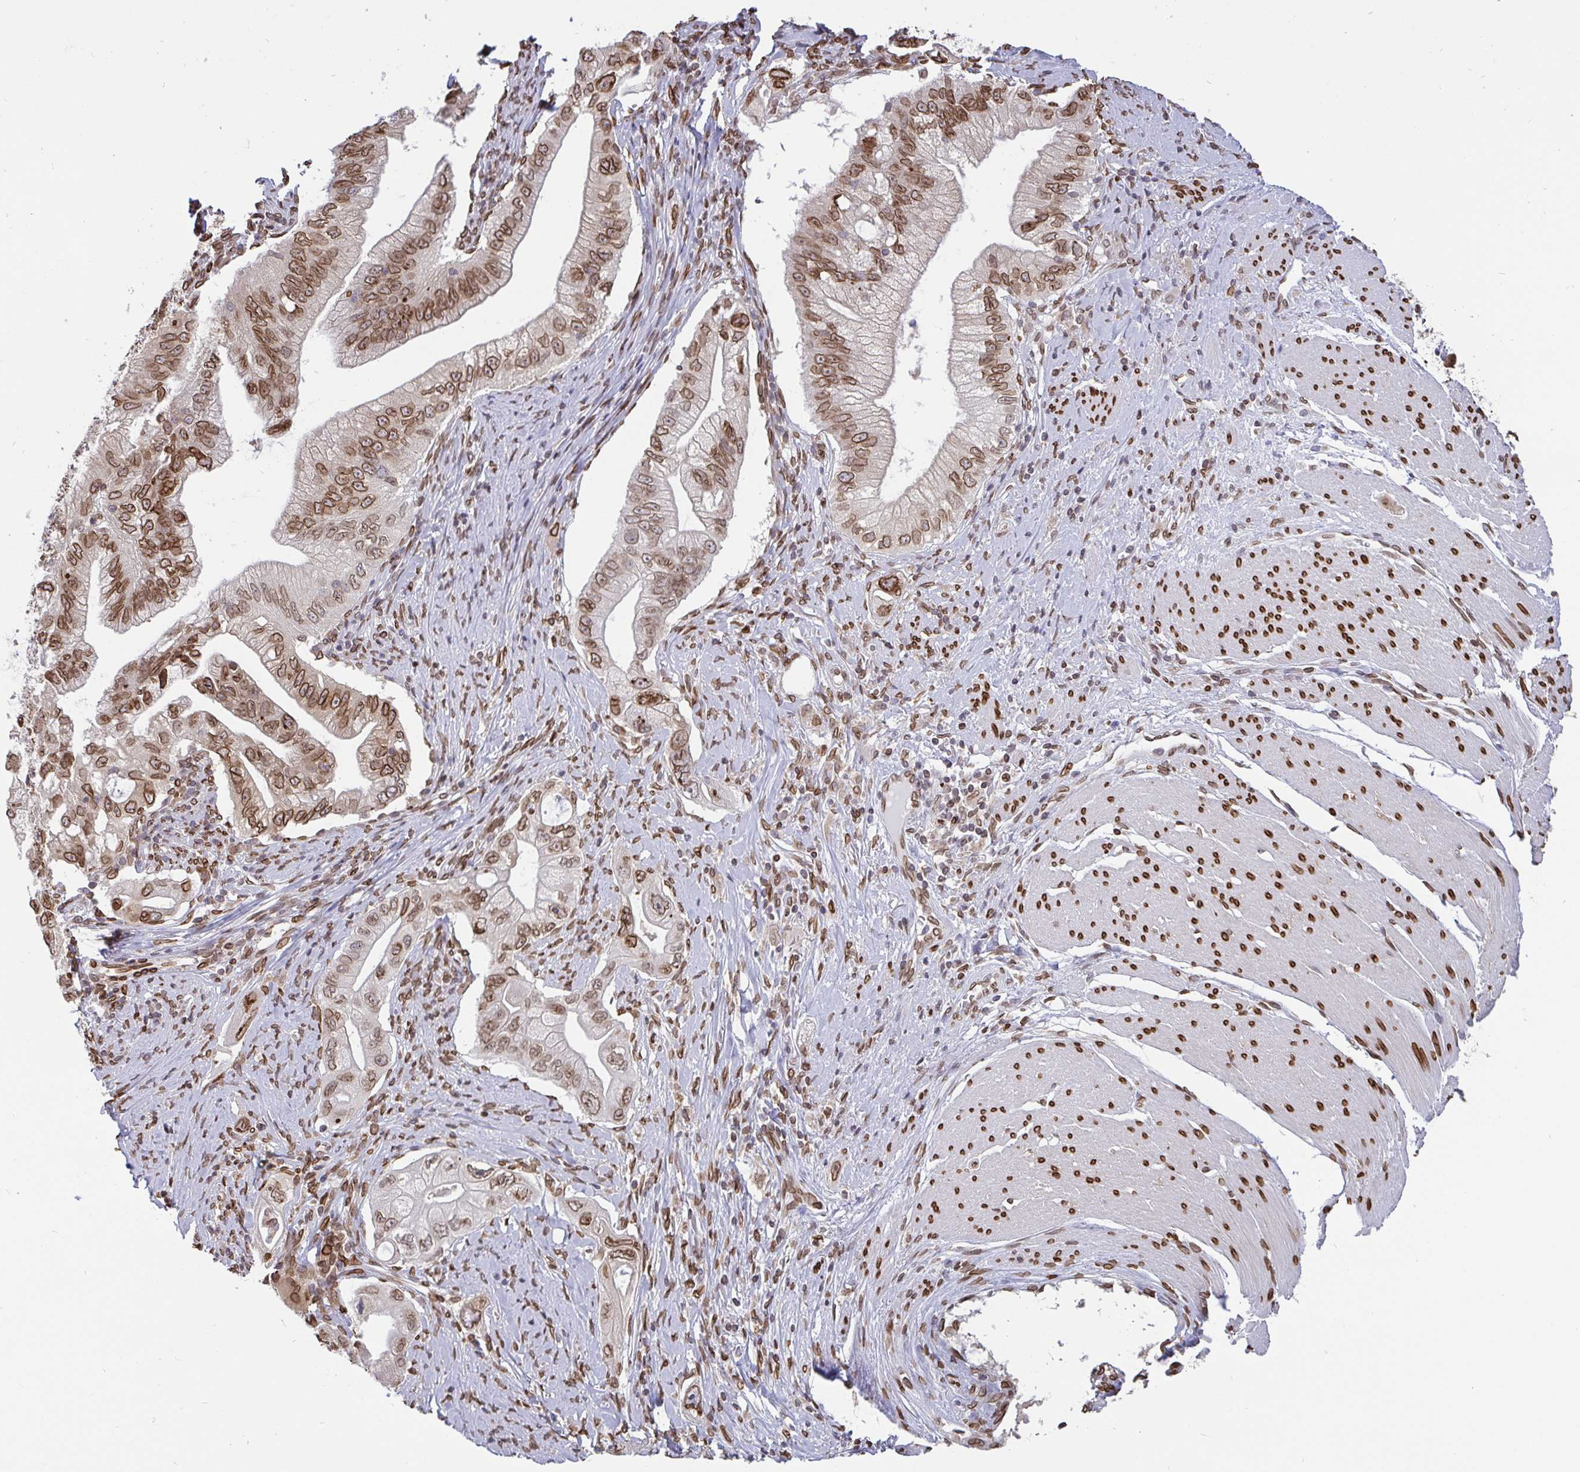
{"staining": {"intensity": "moderate", "quantity": ">75%", "location": "cytoplasmic/membranous,nuclear"}, "tissue": "pancreatic cancer", "cell_type": "Tumor cells", "image_type": "cancer", "snomed": [{"axis": "morphology", "description": "Adenocarcinoma, NOS"}, {"axis": "topography", "description": "Pancreas"}], "caption": "Adenocarcinoma (pancreatic) stained with immunohistochemistry (IHC) reveals moderate cytoplasmic/membranous and nuclear expression in about >75% of tumor cells.", "gene": "EMD", "patient": {"sex": "male", "age": 70}}